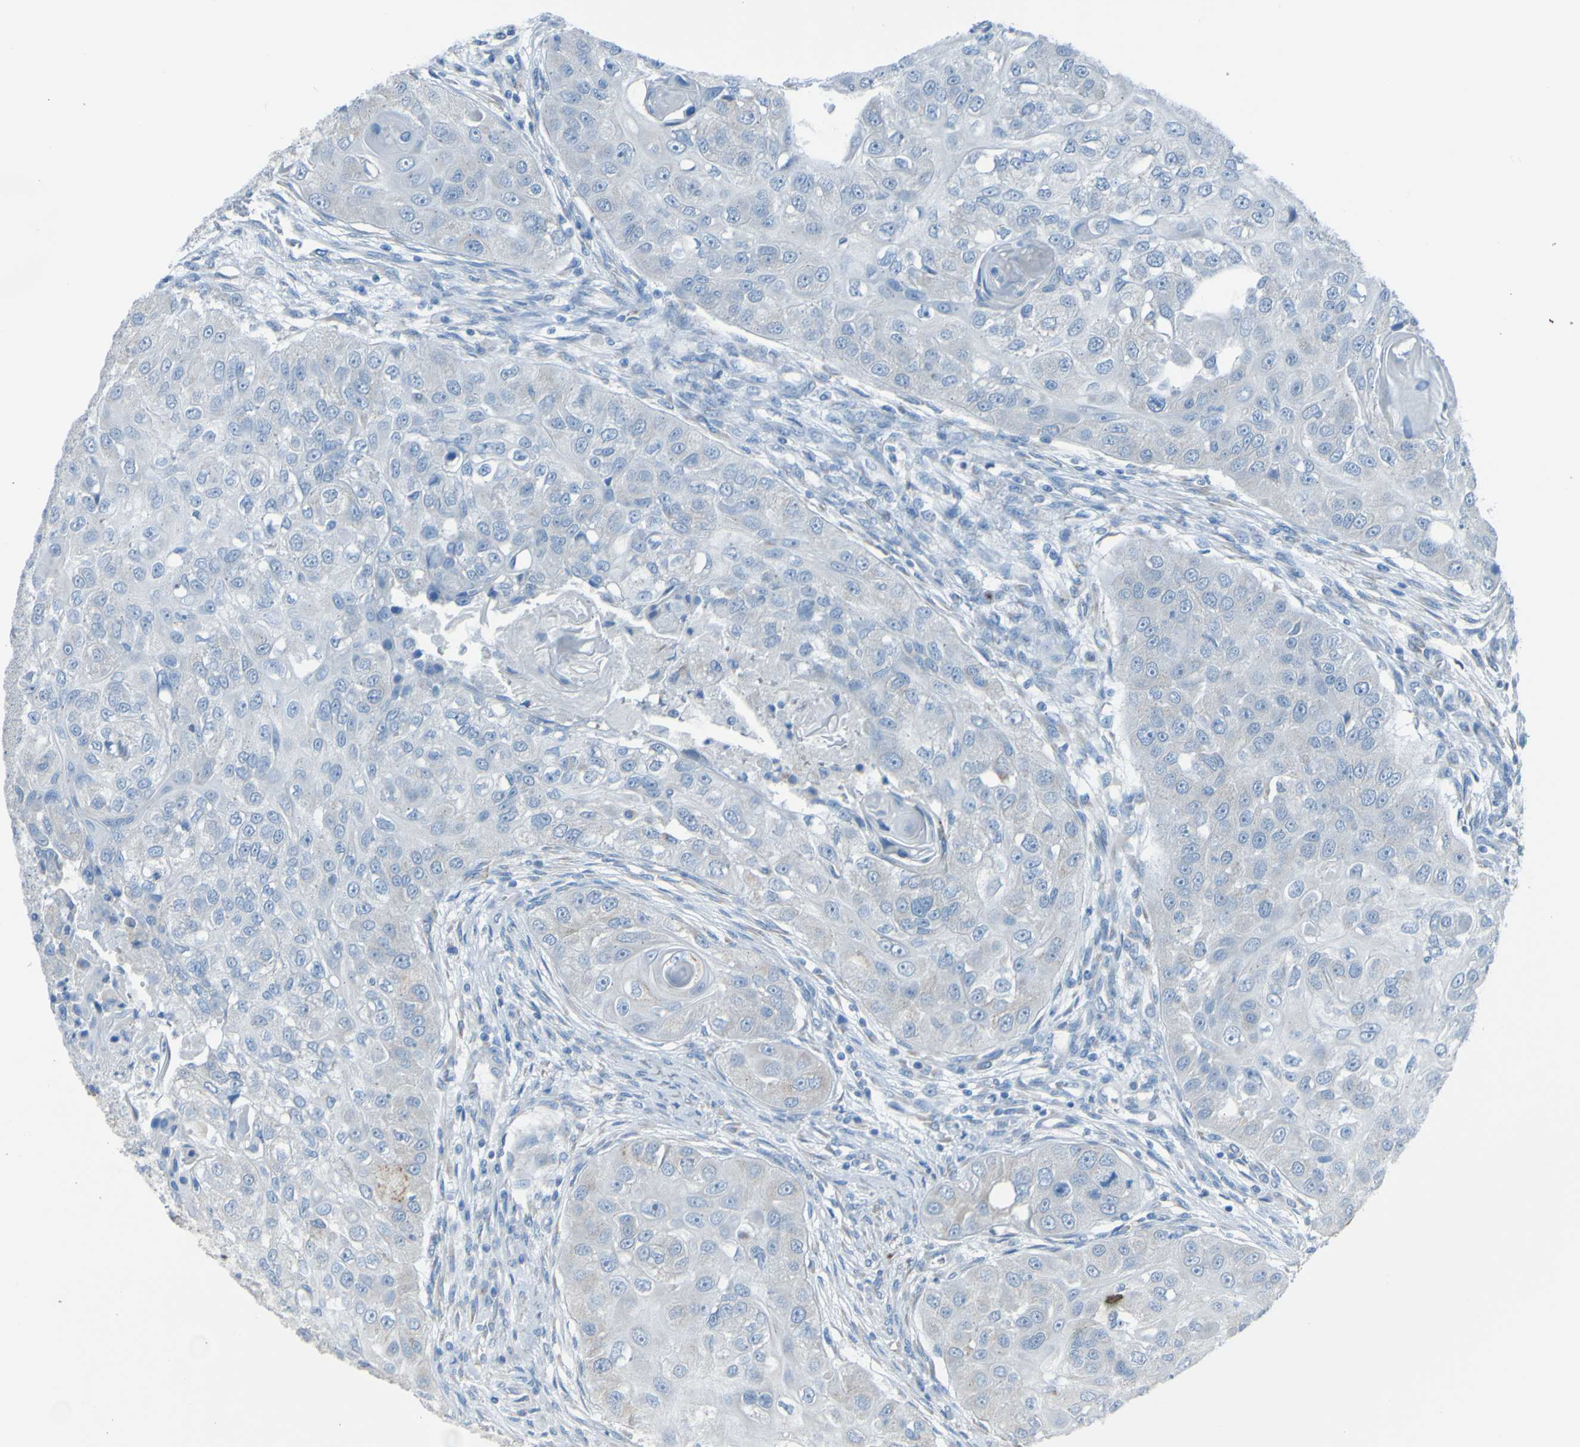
{"staining": {"intensity": "negative", "quantity": "none", "location": "none"}, "tissue": "head and neck cancer", "cell_type": "Tumor cells", "image_type": "cancer", "snomed": [{"axis": "morphology", "description": "Normal tissue, NOS"}, {"axis": "morphology", "description": "Squamous cell carcinoma, NOS"}, {"axis": "topography", "description": "Skeletal muscle"}, {"axis": "topography", "description": "Head-Neck"}], "caption": "Immunohistochemical staining of squamous cell carcinoma (head and neck) displays no significant expression in tumor cells.", "gene": "ACMSD", "patient": {"sex": "male", "age": 51}}